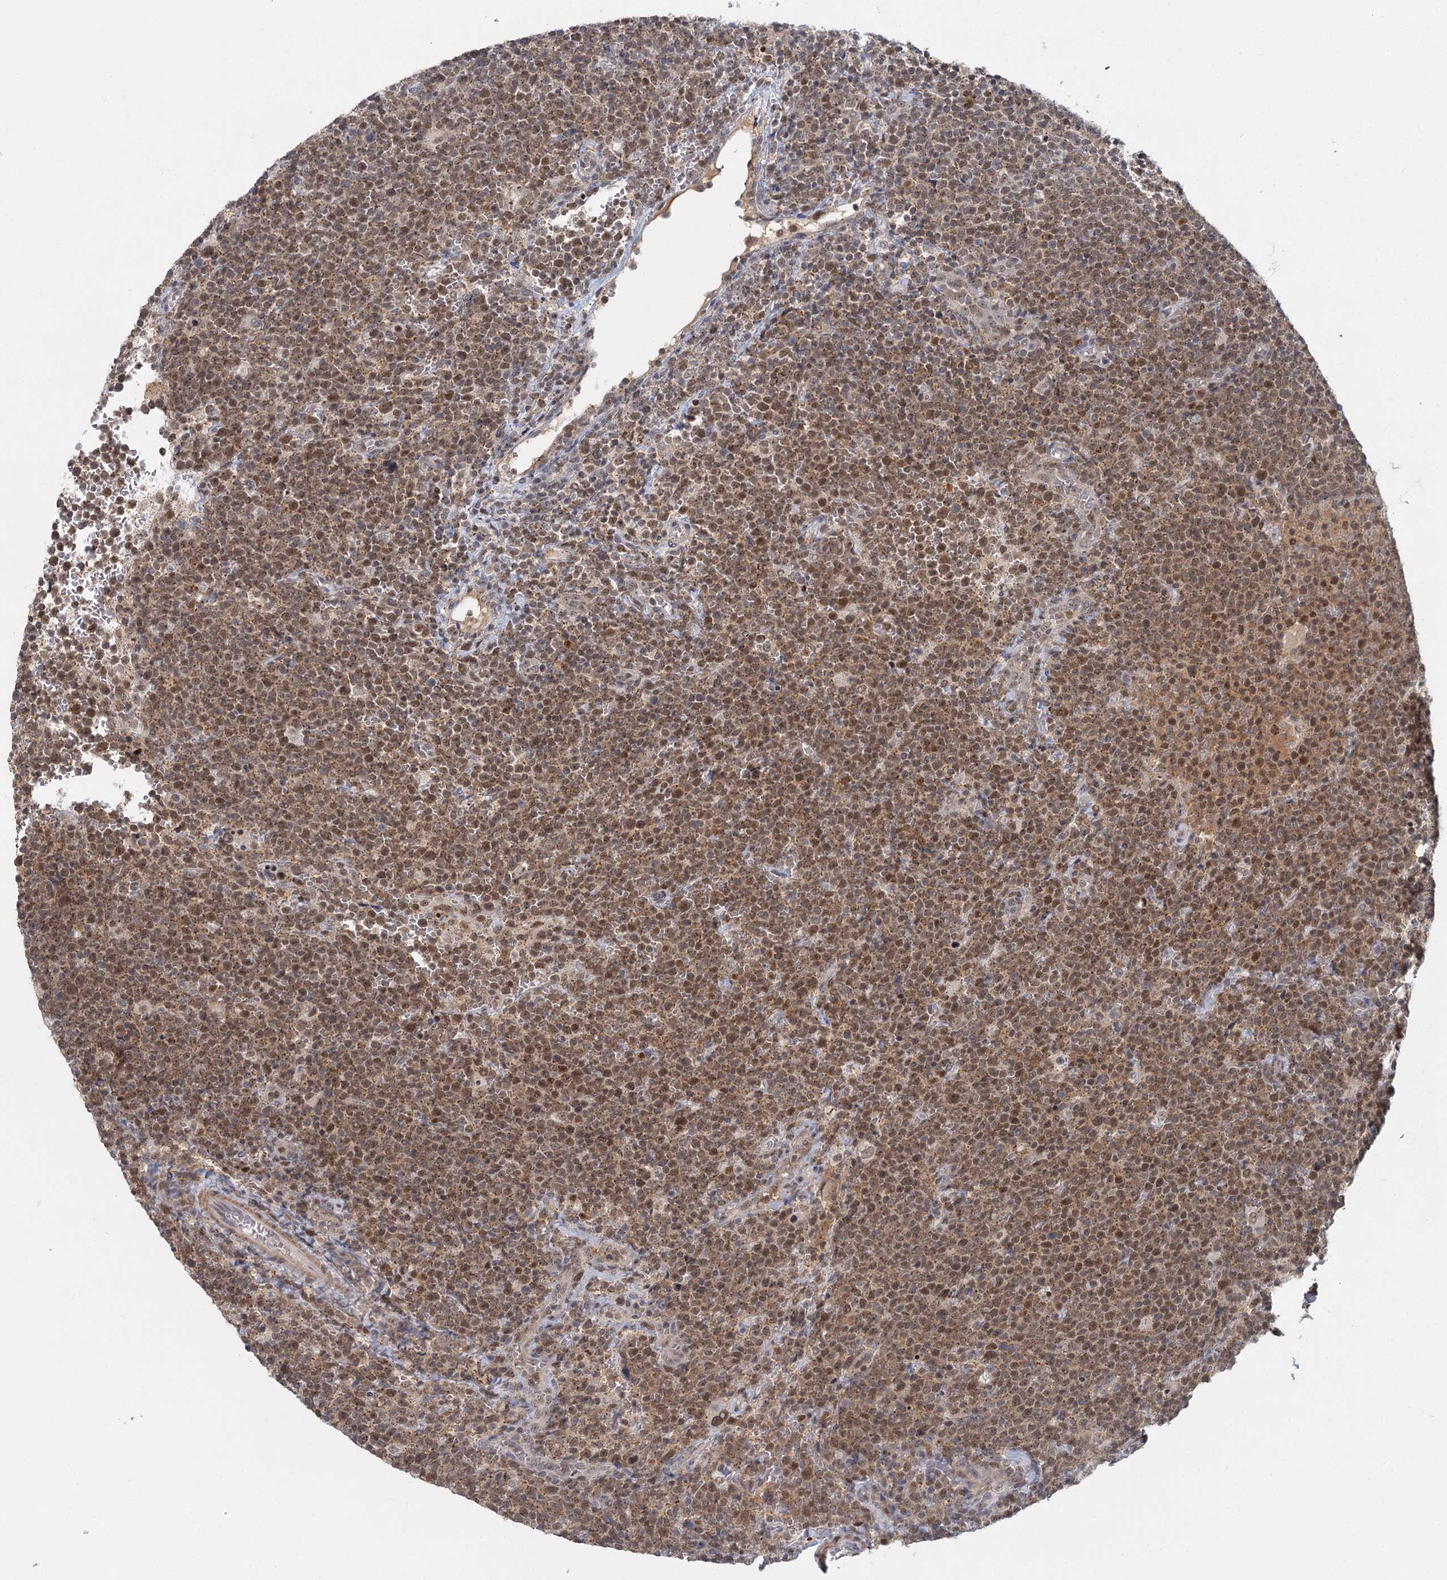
{"staining": {"intensity": "moderate", "quantity": ">75%", "location": "cytoplasmic/membranous,nuclear"}, "tissue": "lymphoma", "cell_type": "Tumor cells", "image_type": "cancer", "snomed": [{"axis": "morphology", "description": "Malignant lymphoma, non-Hodgkin's type, High grade"}, {"axis": "topography", "description": "Lymph node"}], "caption": "About >75% of tumor cells in lymphoma demonstrate moderate cytoplasmic/membranous and nuclear protein positivity as visualized by brown immunohistochemical staining.", "gene": "GPATCH11", "patient": {"sex": "male", "age": 61}}